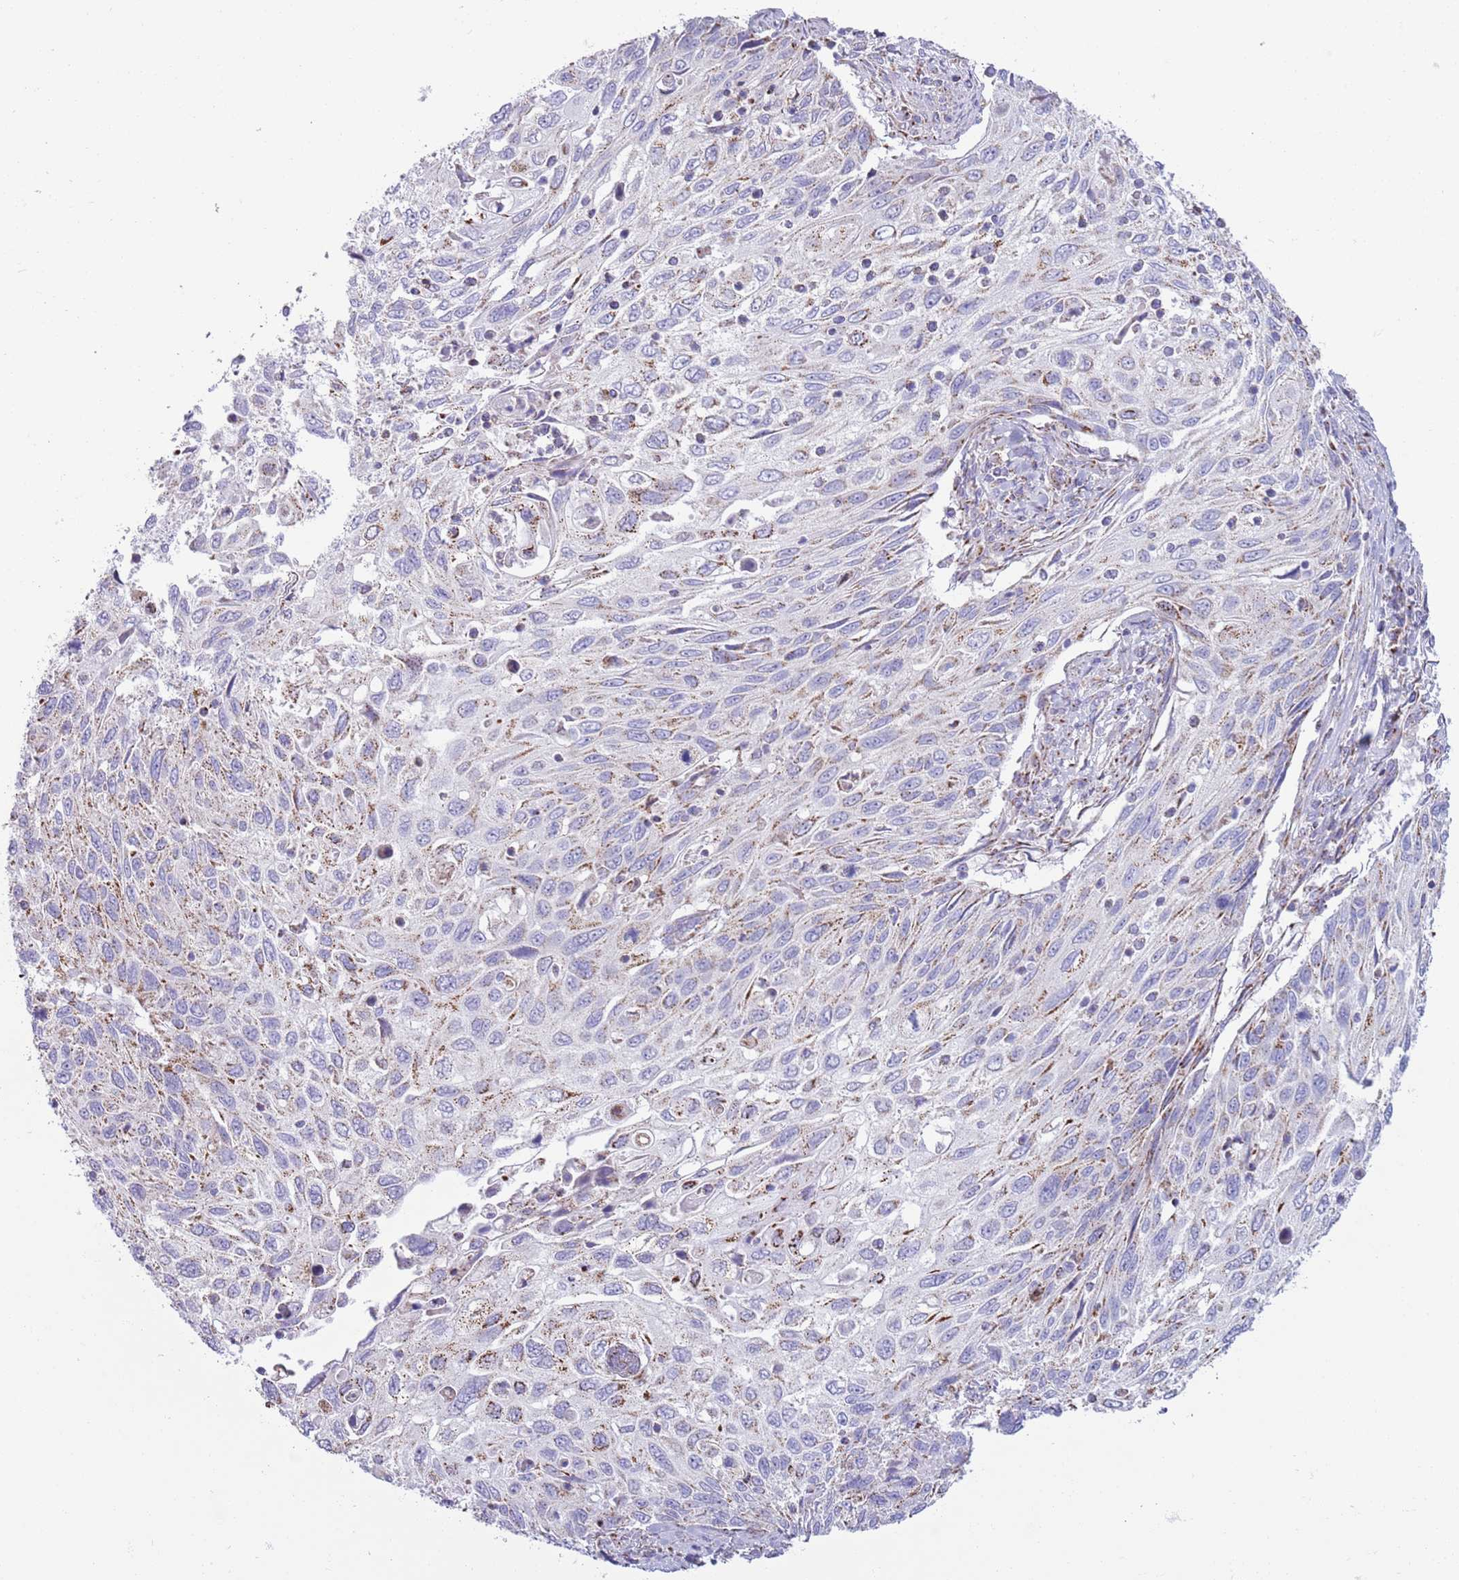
{"staining": {"intensity": "weak", "quantity": "<25%", "location": "cytoplasmic/membranous"}, "tissue": "cervical cancer", "cell_type": "Tumor cells", "image_type": "cancer", "snomed": [{"axis": "morphology", "description": "Squamous cell carcinoma, NOS"}, {"axis": "topography", "description": "Cervix"}], "caption": "The image shows no significant staining in tumor cells of cervical cancer.", "gene": "ATP6V1B1", "patient": {"sex": "female", "age": 70}}